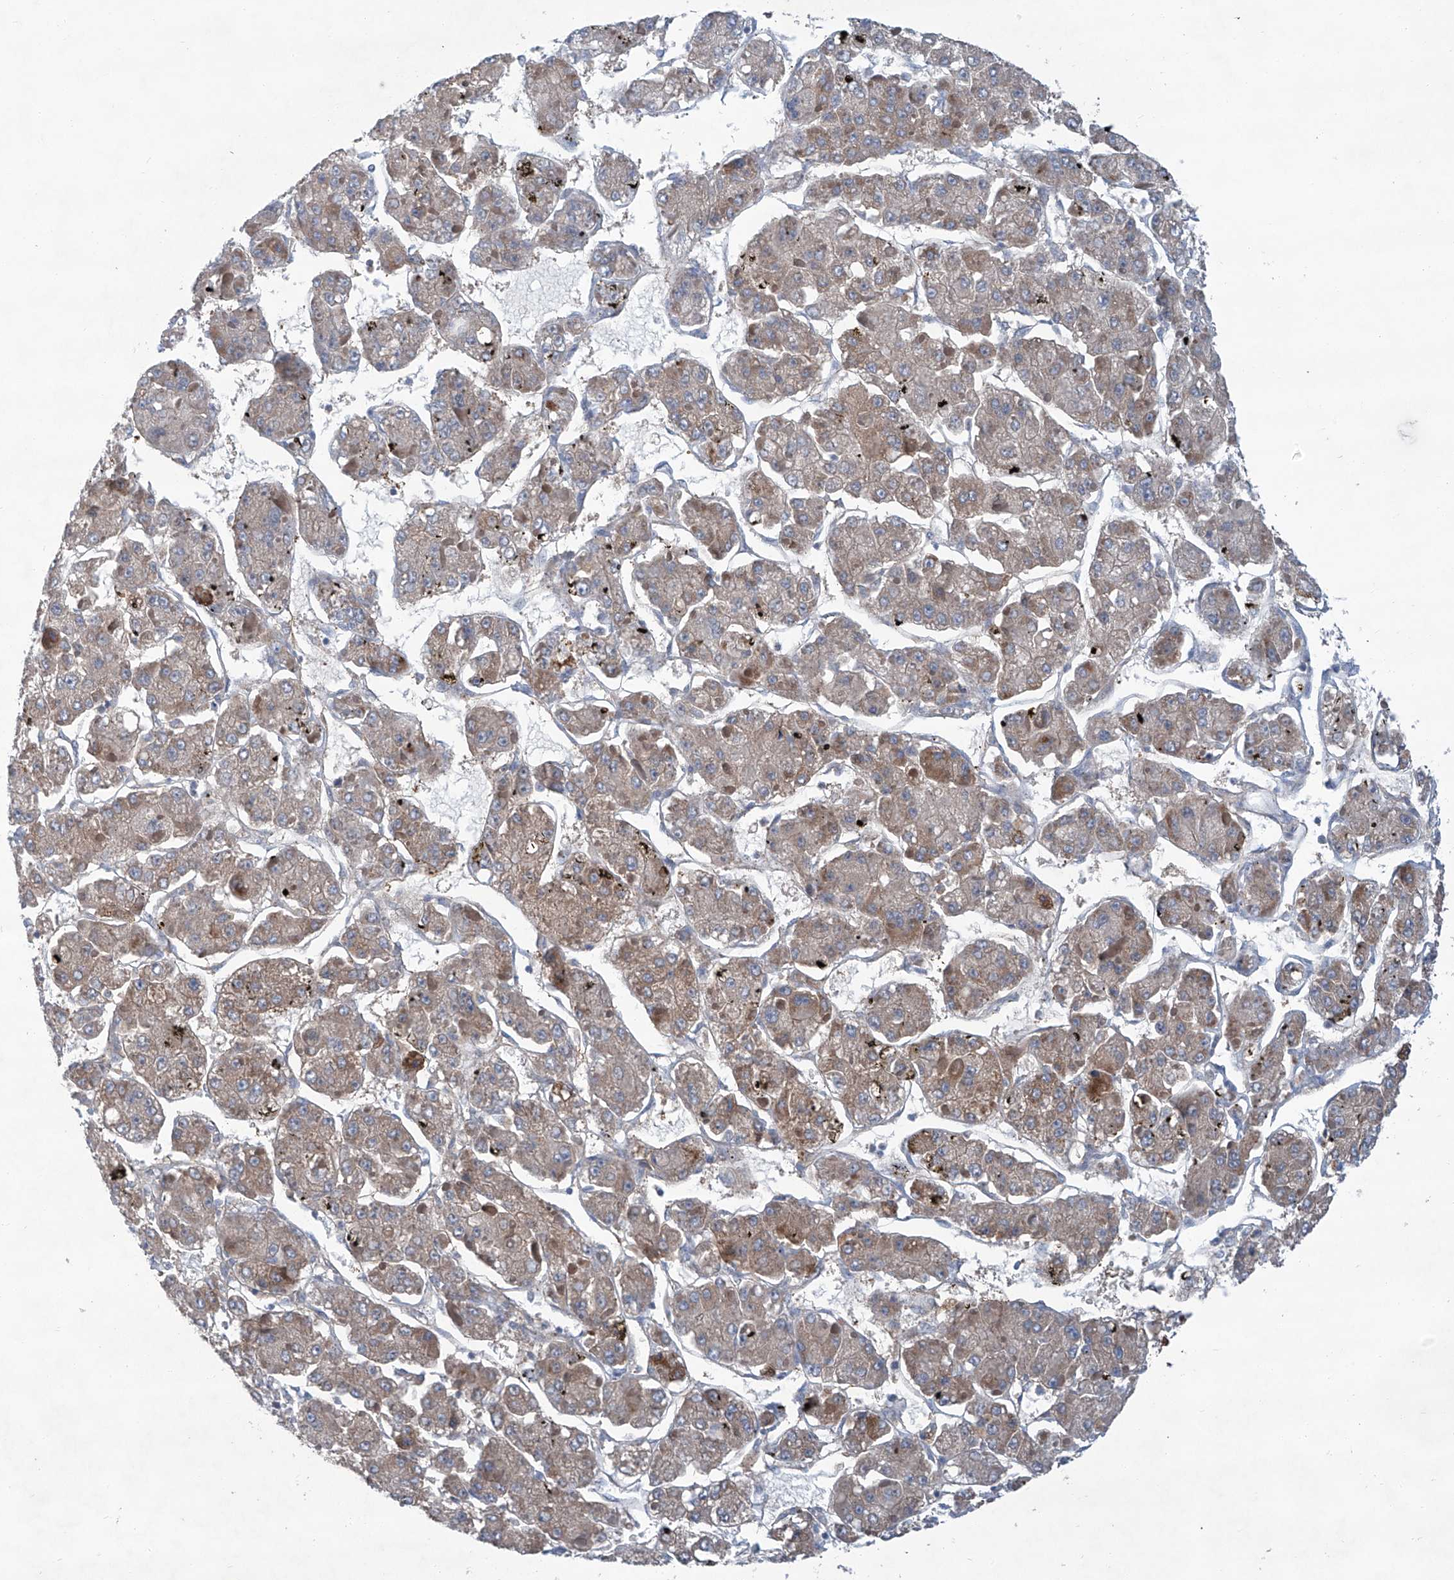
{"staining": {"intensity": "moderate", "quantity": ">75%", "location": "cytoplasmic/membranous"}, "tissue": "liver cancer", "cell_type": "Tumor cells", "image_type": "cancer", "snomed": [{"axis": "morphology", "description": "Carcinoma, Hepatocellular, NOS"}, {"axis": "topography", "description": "Liver"}], "caption": "Immunohistochemical staining of liver cancer exhibits medium levels of moderate cytoplasmic/membranous staining in about >75% of tumor cells.", "gene": "SIX4", "patient": {"sex": "female", "age": 73}}